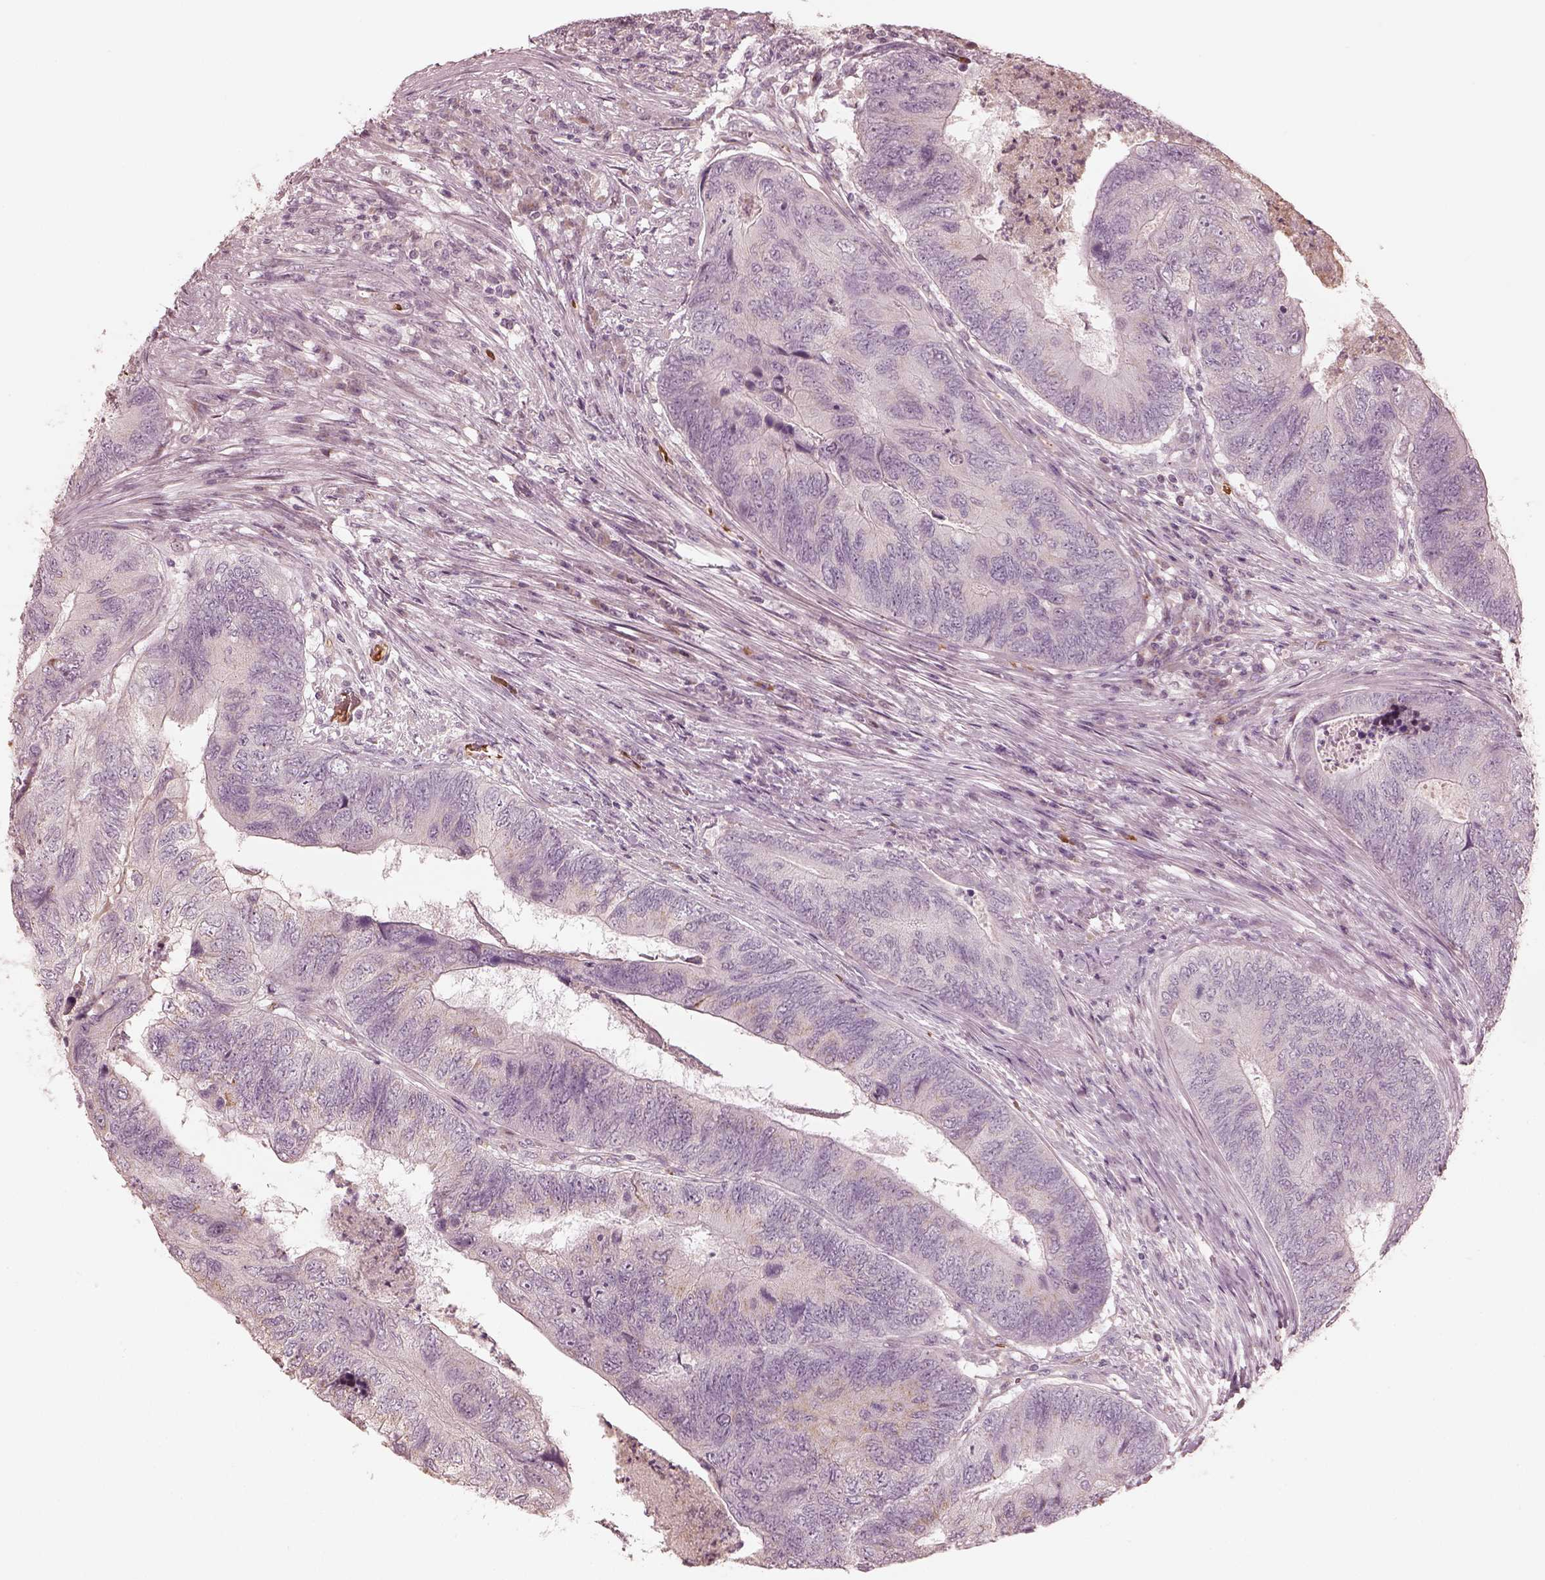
{"staining": {"intensity": "negative", "quantity": "none", "location": "none"}, "tissue": "colorectal cancer", "cell_type": "Tumor cells", "image_type": "cancer", "snomed": [{"axis": "morphology", "description": "Adenocarcinoma, NOS"}, {"axis": "topography", "description": "Colon"}], "caption": "IHC micrograph of neoplastic tissue: human colorectal cancer (adenocarcinoma) stained with DAB shows no significant protein staining in tumor cells. (Brightfield microscopy of DAB (3,3'-diaminobenzidine) immunohistochemistry (IHC) at high magnification).", "gene": "ANKLE1", "patient": {"sex": "female", "age": 67}}